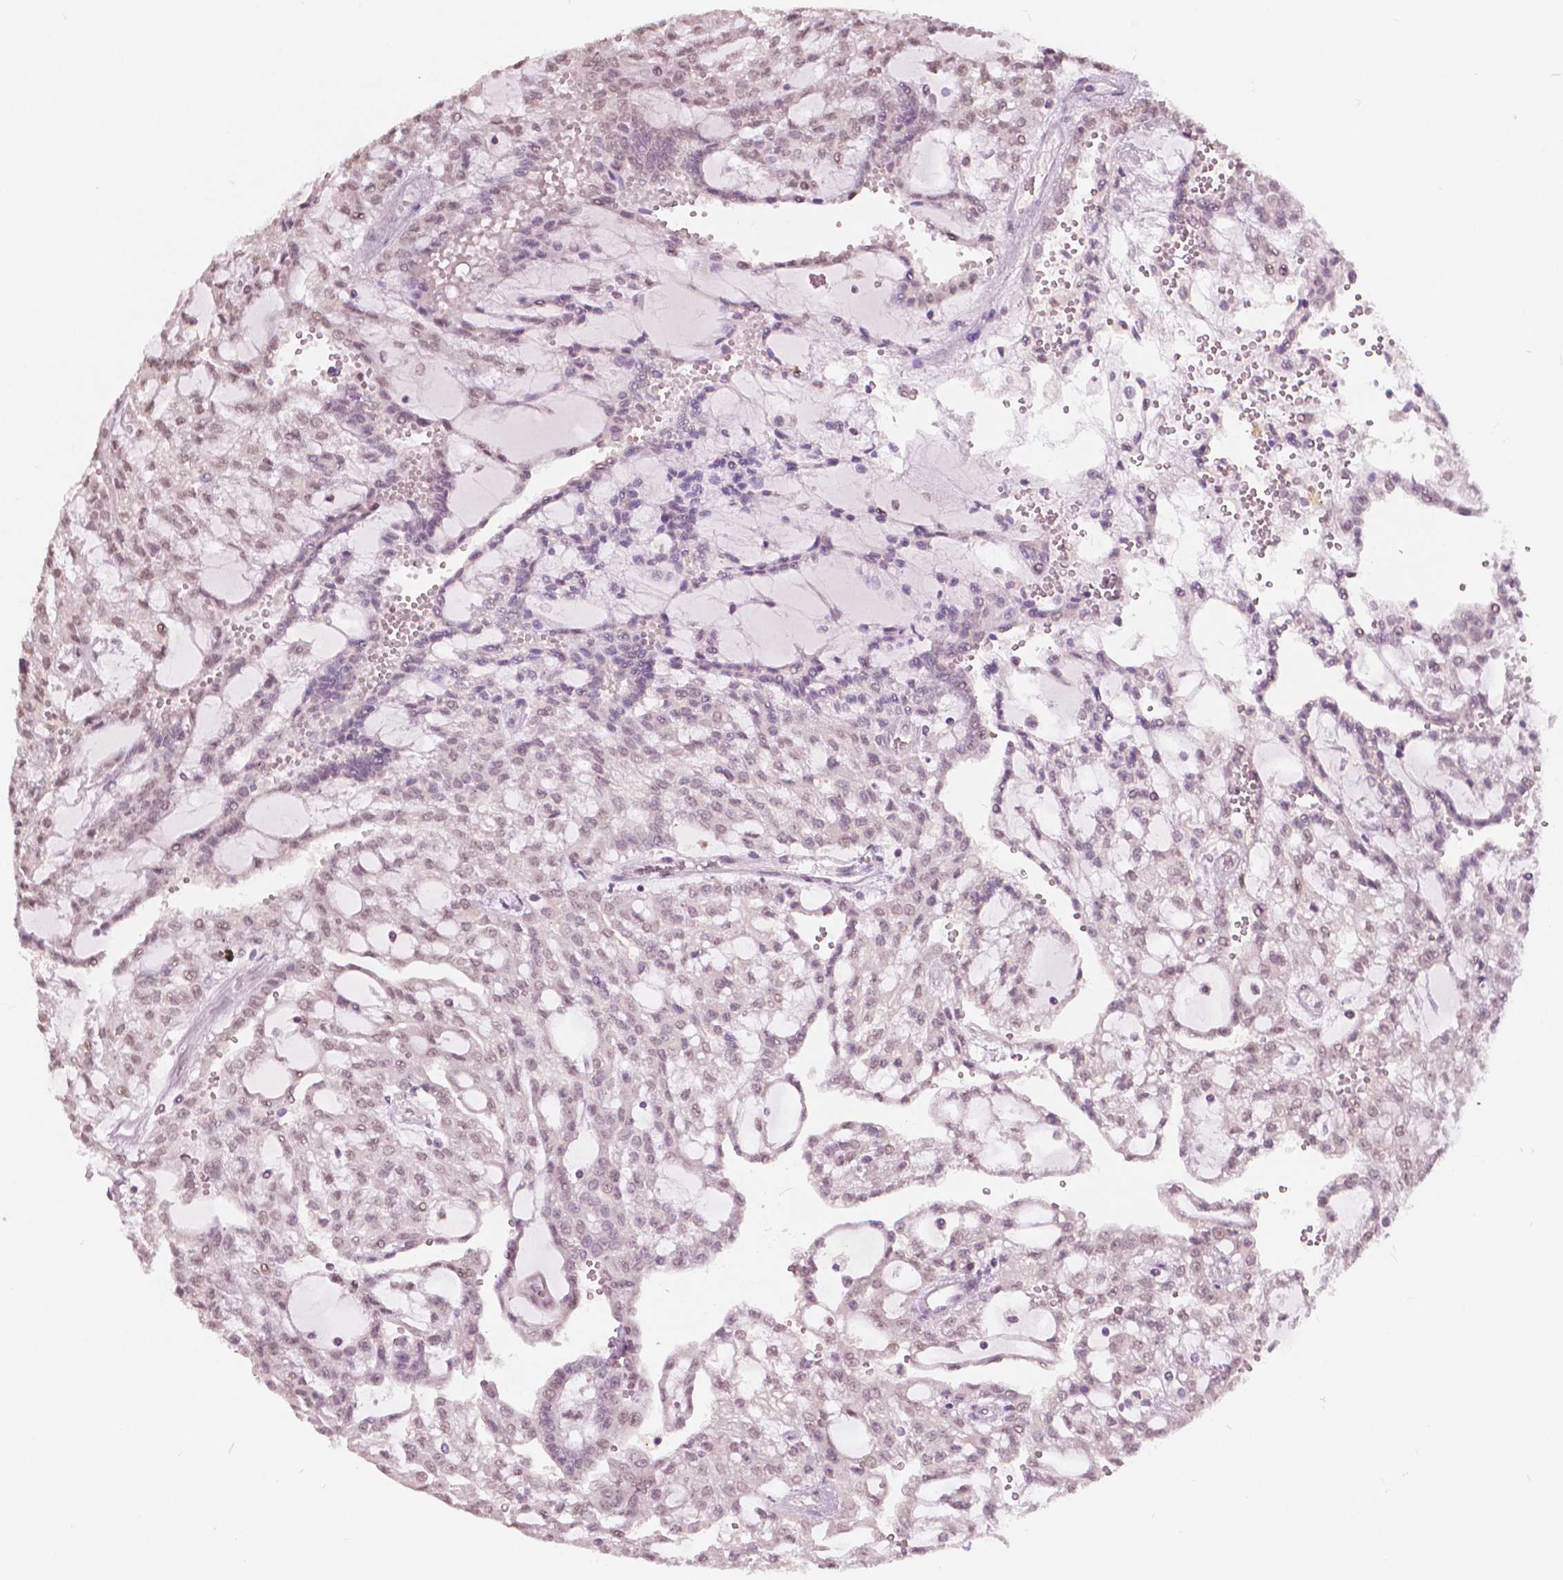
{"staining": {"intensity": "weak", "quantity": "25%-75%", "location": "nuclear"}, "tissue": "renal cancer", "cell_type": "Tumor cells", "image_type": "cancer", "snomed": [{"axis": "morphology", "description": "Adenocarcinoma, NOS"}, {"axis": "topography", "description": "Kidney"}], "caption": "Protein expression analysis of human renal cancer (adenocarcinoma) reveals weak nuclear staining in approximately 25%-75% of tumor cells.", "gene": "HOXA10", "patient": {"sex": "male", "age": 63}}